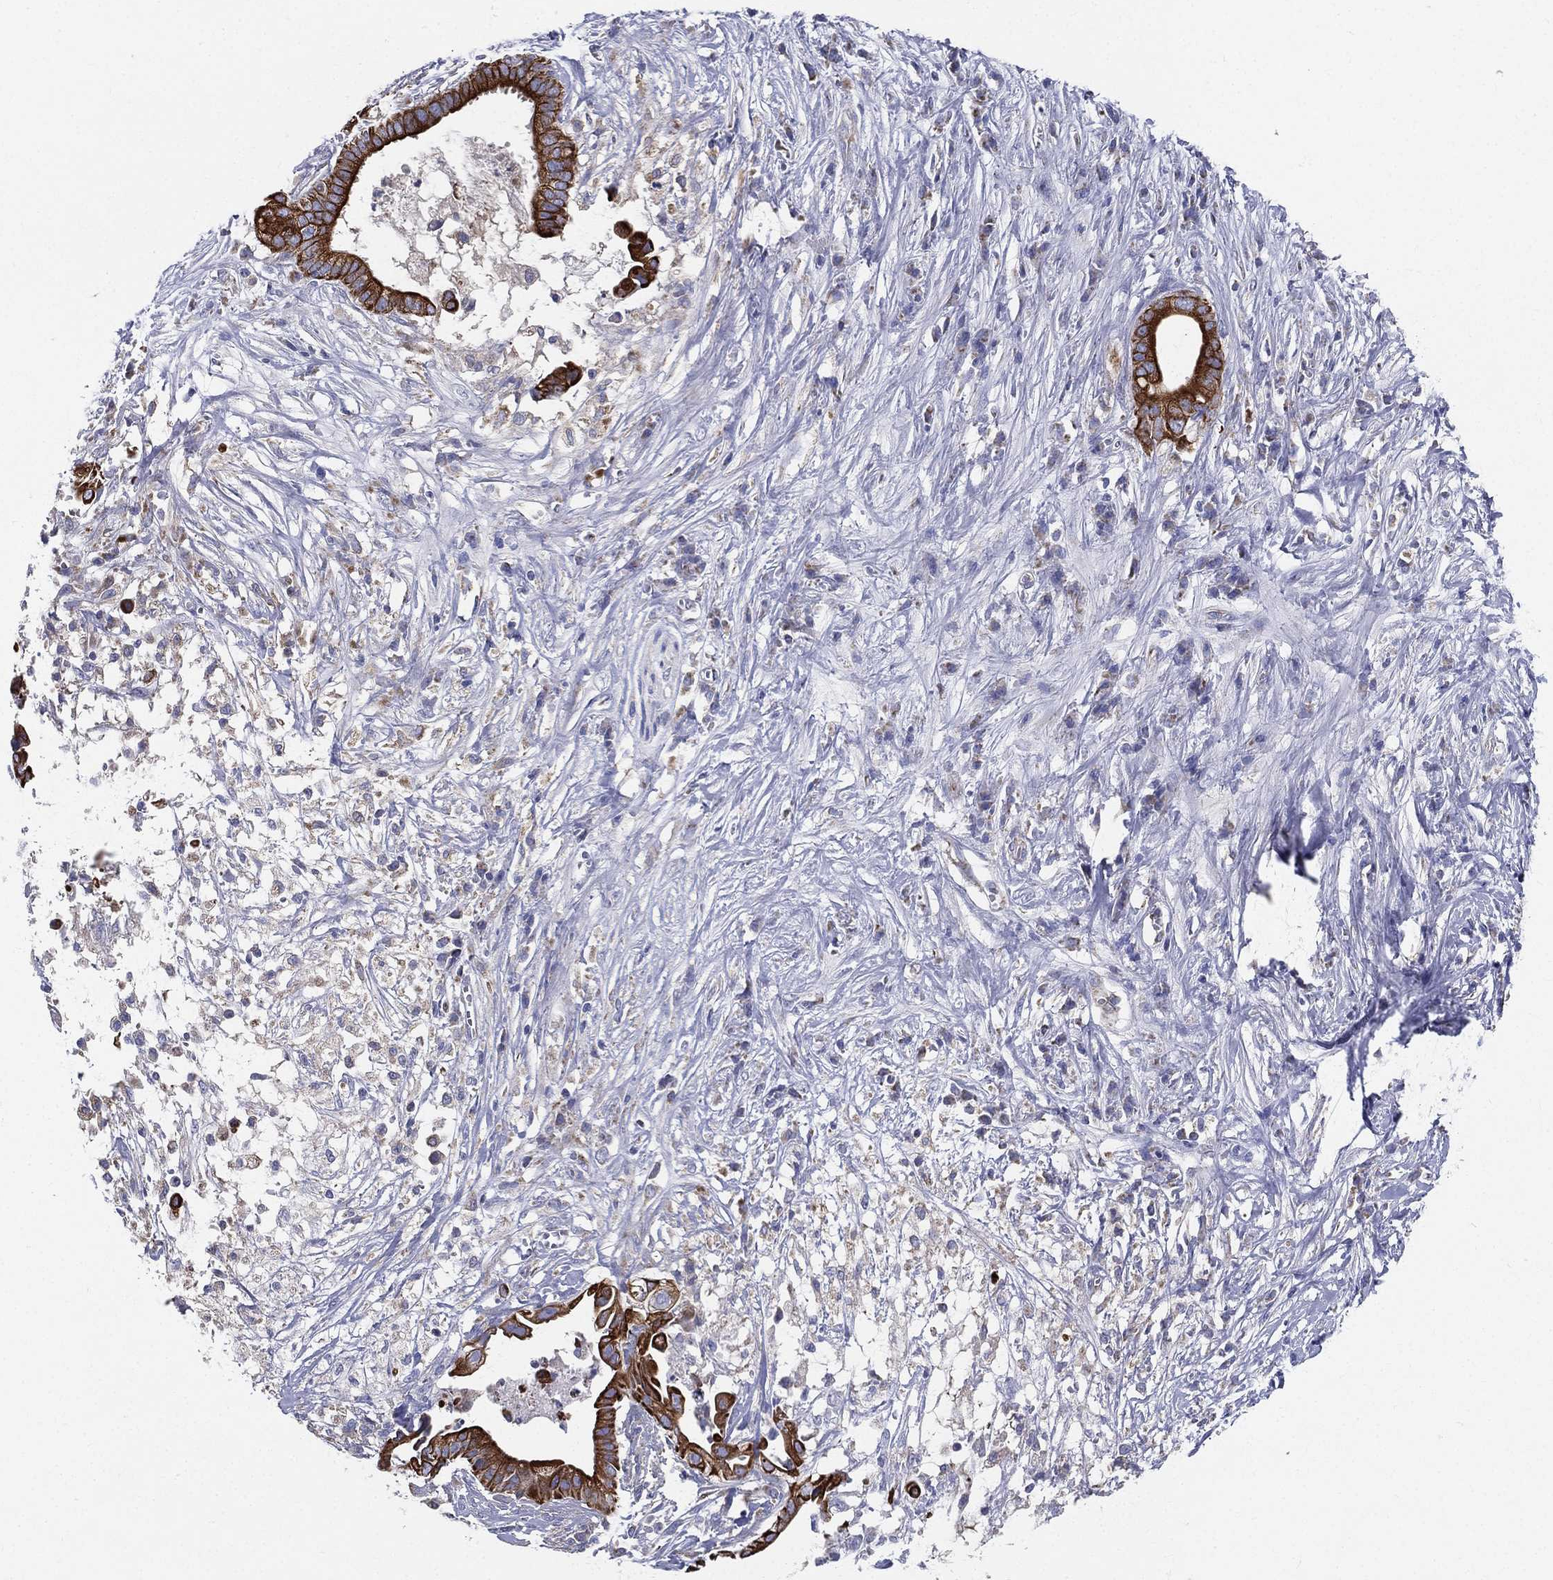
{"staining": {"intensity": "strong", "quantity": "25%-75%", "location": "cytoplasmic/membranous"}, "tissue": "pancreatic cancer", "cell_type": "Tumor cells", "image_type": "cancer", "snomed": [{"axis": "morphology", "description": "Adenocarcinoma, NOS"}, {"axis": "topography", "description": "Pancreas"}], "caption": "Pancreatic cancer (adenocarcinoma) stained with IHC reveals strong cytoplasmic/membranous expression in about 25%-75% of tumor cells.", "gene": "PWWP3A", "patient": {"sex": "male", "age": 61}}